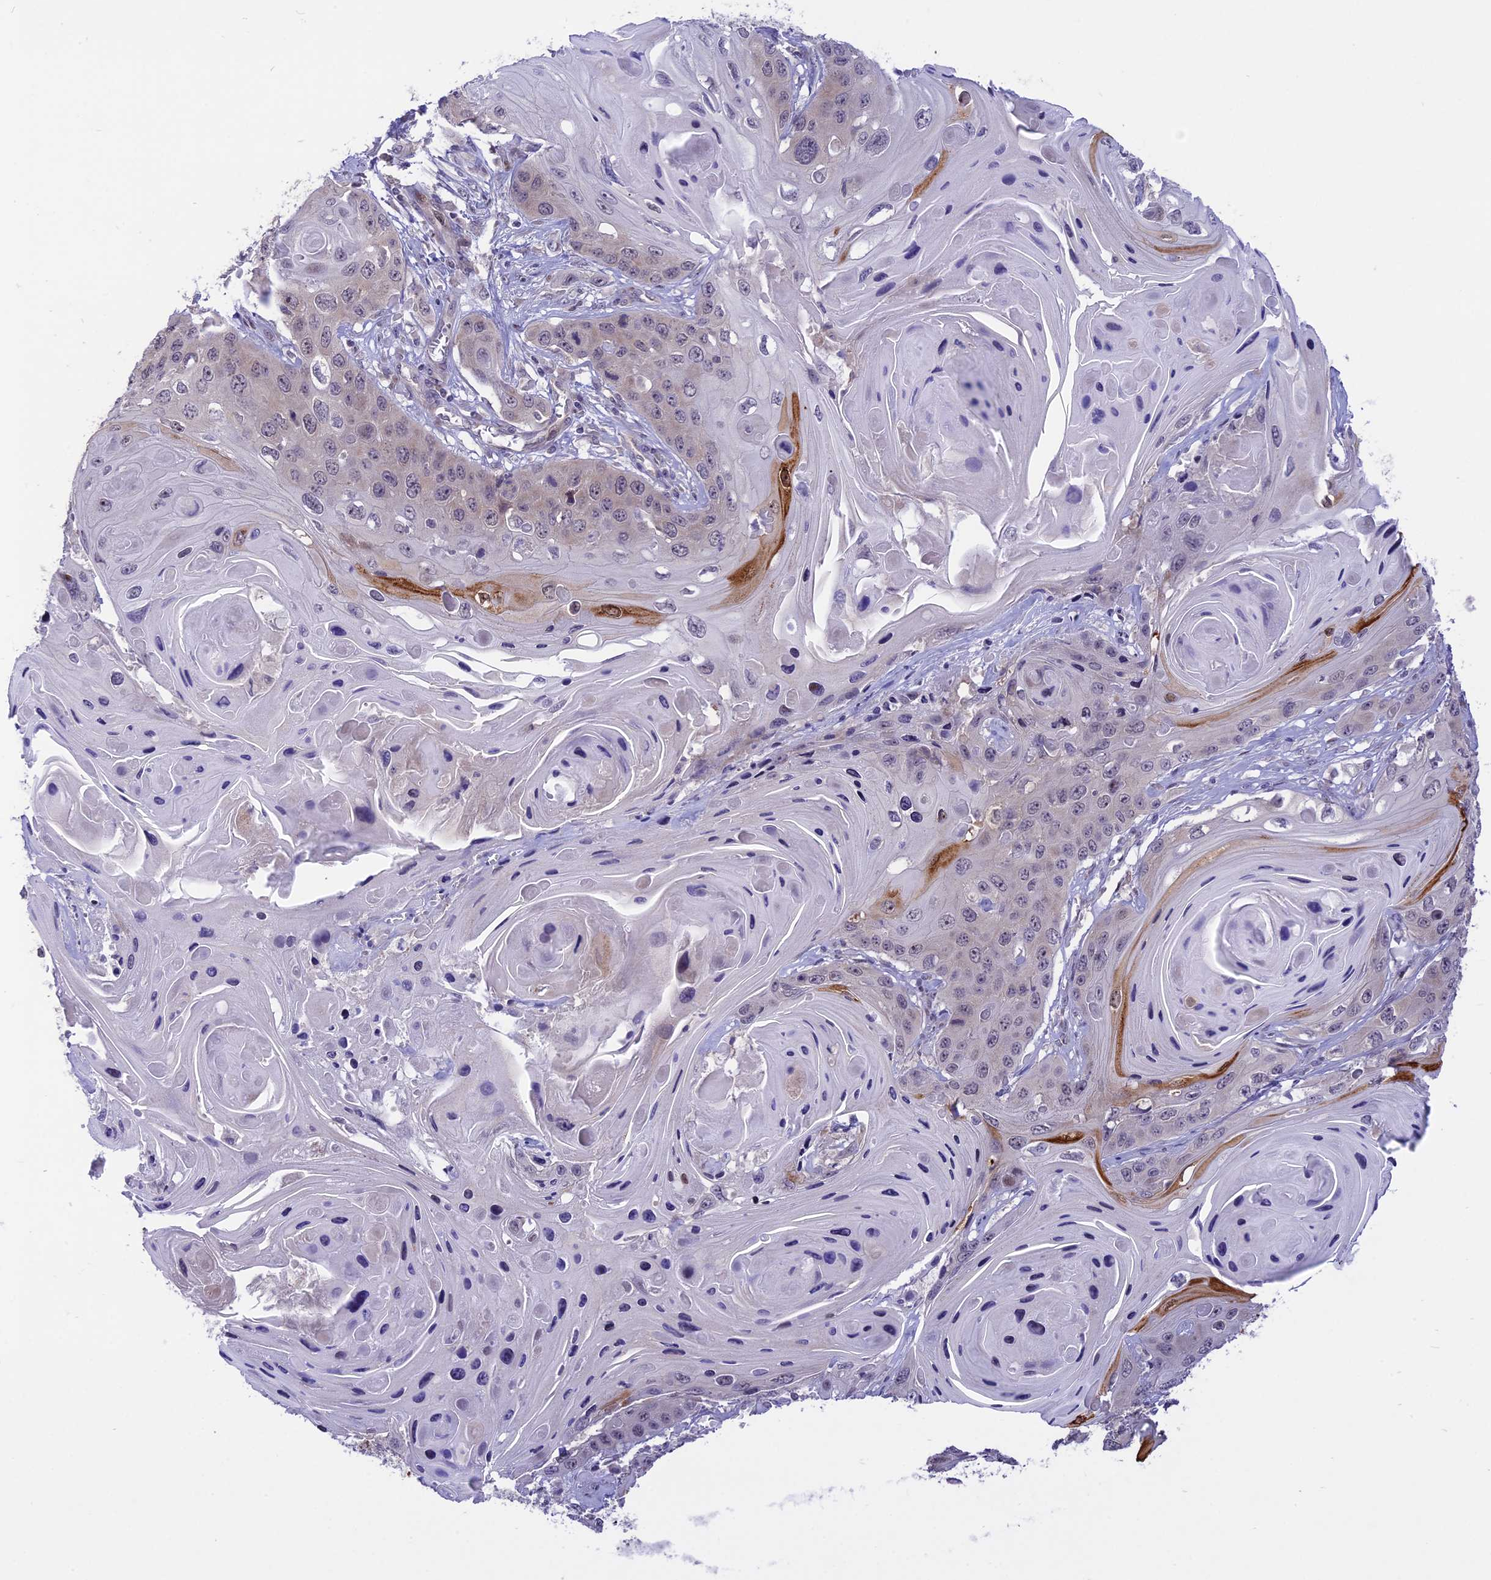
{"staining": {"intensity": "negative", "quantity": "none", "location": "none"}, "tissue": "skin cancer", "cell_type": "Tumor cells", "image_type": "cancer", "snomed": [{"axis": "morphology", "description": "Squamous cell carcinoma, NOS"}, {"axis": "topography", "description": "Skin"}], "caption": "Tumor cells are negative for protein expression in human squamous cell carcinoma (skin).", "gene": "ZNF837", "patient": {"sex": "male", "age": 55}}